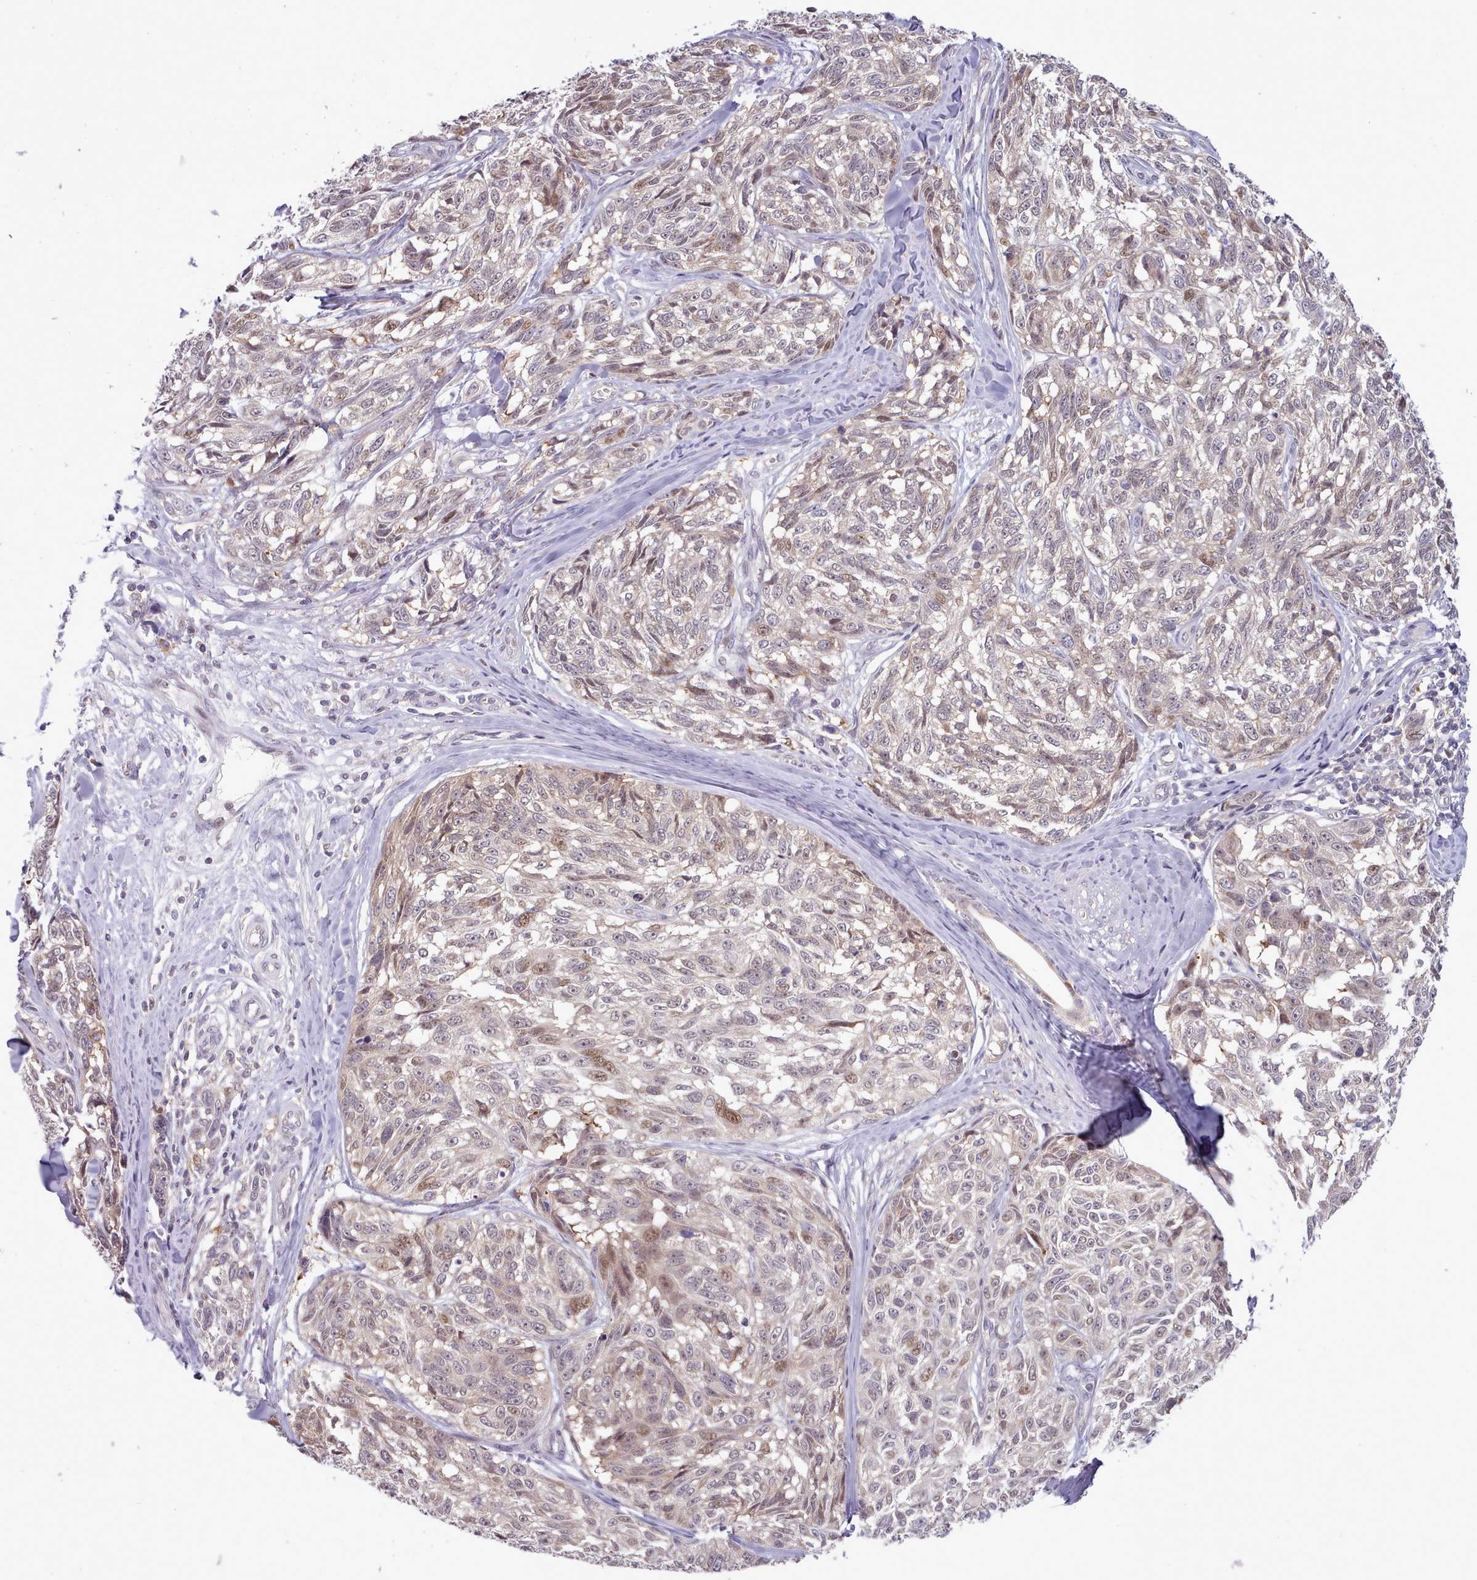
{"staining": {"intensity": "weak", "quantity": "<25%", "location": "cytoplasmic/membranous,nuclear"}, "tissue": "melanoma", "cell_type": "Tumor cells", "image_type": "cancer", "snomed": [{"axis": "morphology", "description": "Normal tissue, NOS"}, {"axis": "morphology", "description": "Malignant melanoma, NOS"}, {"axis": "topography", "description": "Skin"}], "caption": "IHC of melanoma displays no staining in tumor cells.", "gene": "CLNS1A", "patient": {"sex": "female", "age": 64}}